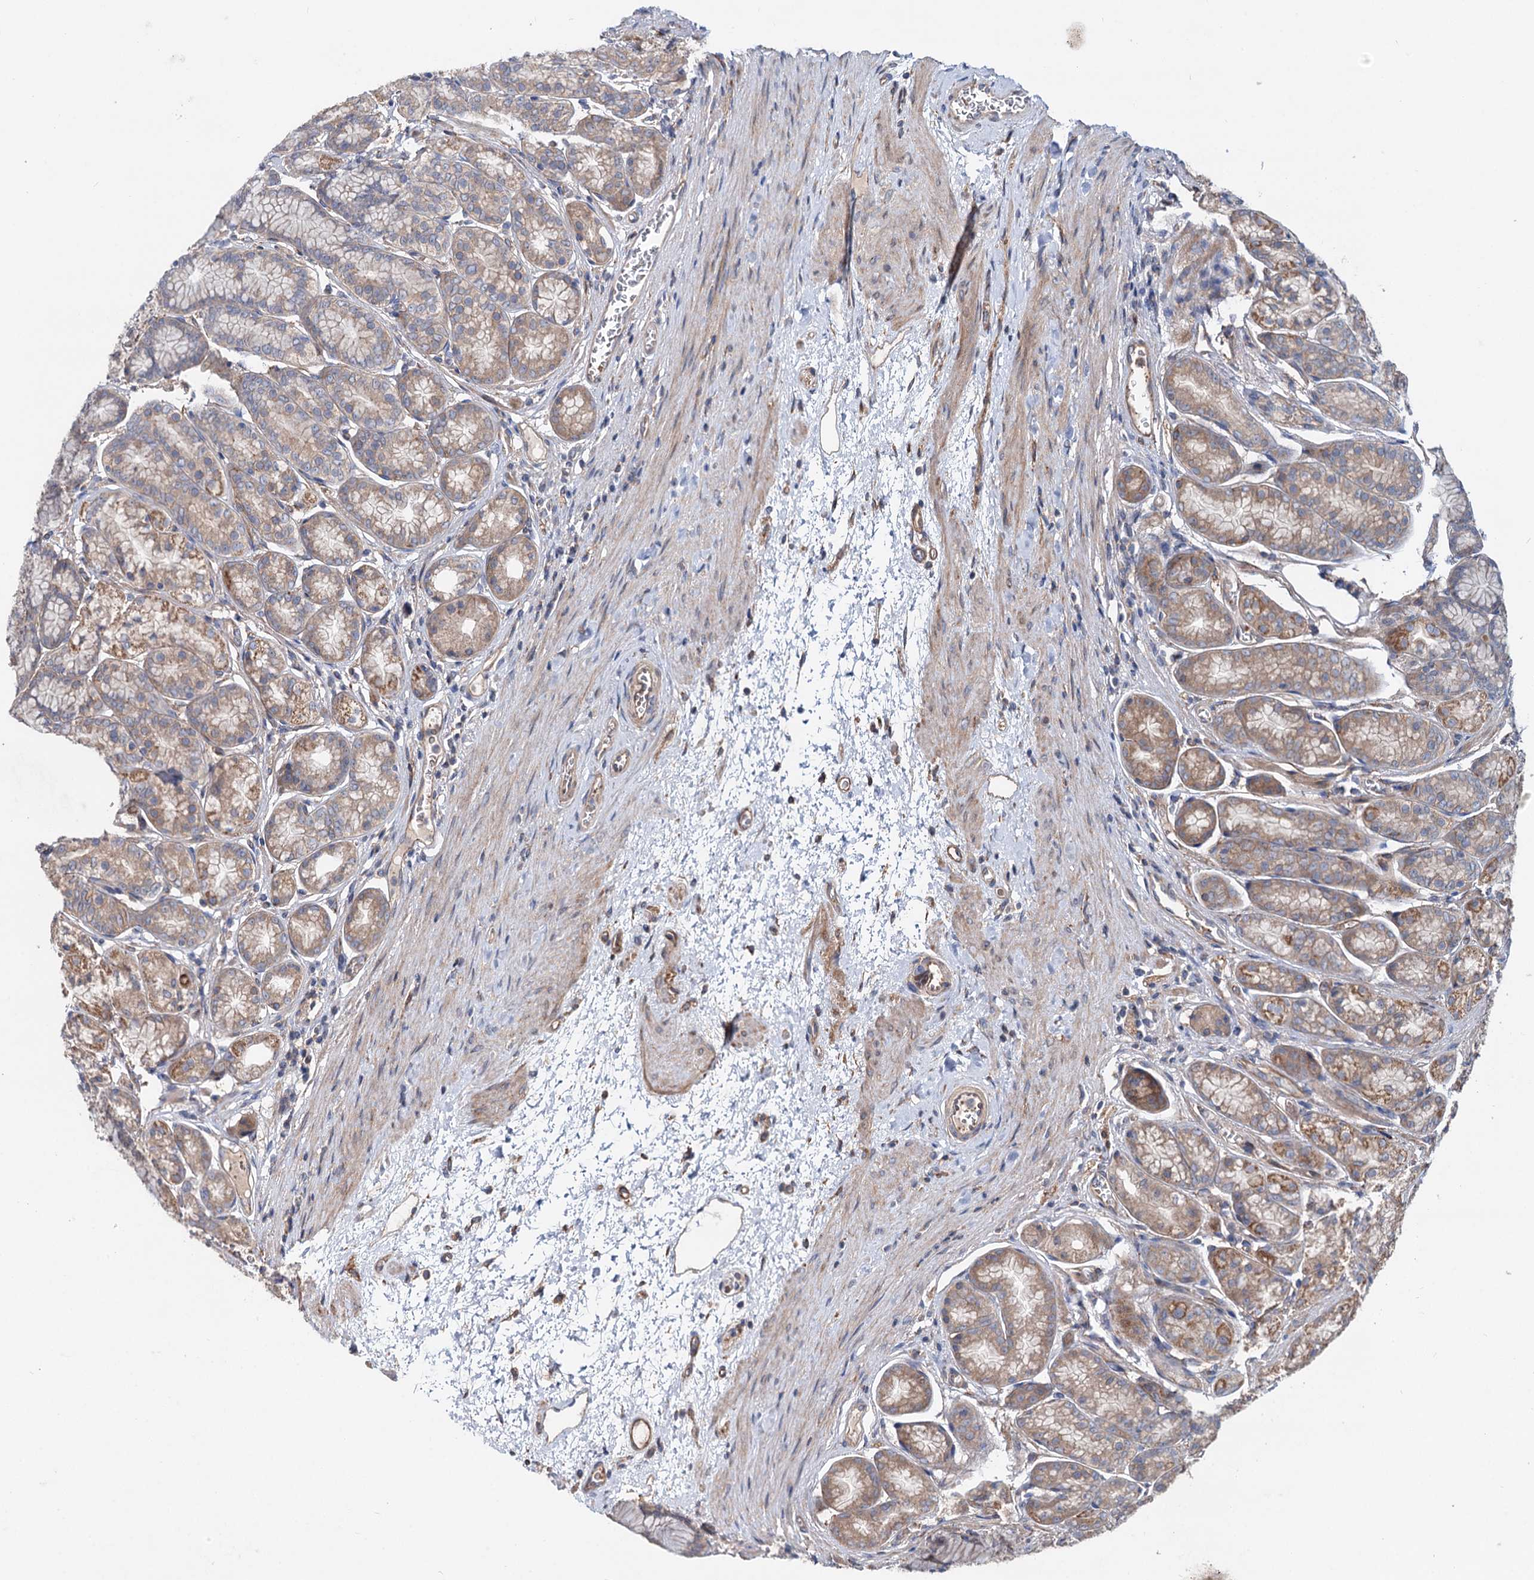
{"staining": {"intensity": "moderate", "quantity": ">75%", "location": "cytoplasmic/membranous"}, "tissue": "stomach", "cell_type": "Glandular cells", "image_type": "normal", "snomed": [{"axis": "morphology", "description": "Normal tissue, NOS"}, {"axis": "morphology", "description": "Adenocarcinoma, NOS"}, {"axis": "morphology", "description": "Adenocarcinoma, High grade"}, {"axis": "topography", "description": "Stomach, upper"}, {"axis": "topography", "description": "Stomach"}], "caption": "Stomach stained for a protein (brown) exhibits moderate cytoplasmic/membranous positive positivity in about >75% of glandular cells.", "gene": "PTDSS2", "patient": {"sex": "female", "age": 65}}